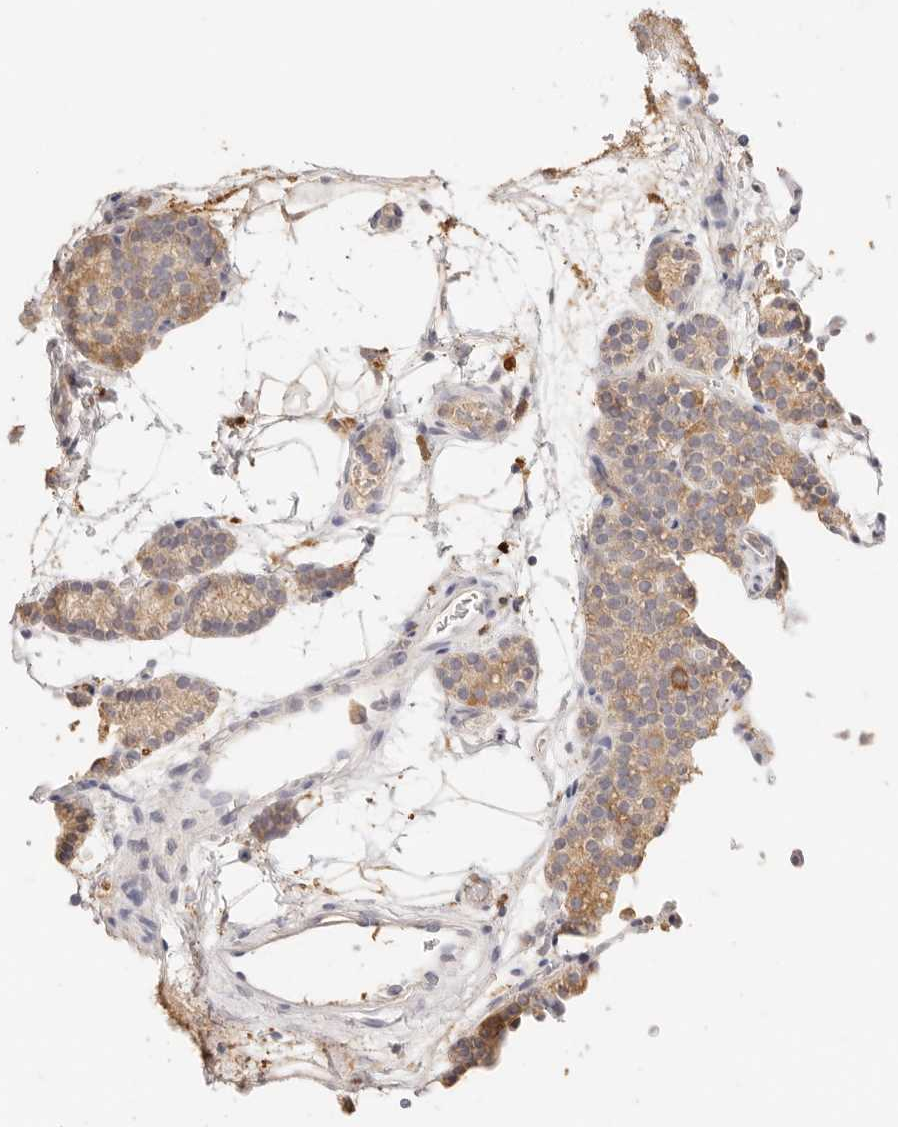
{"staining": {"intensity": "moderate", "quantity": ">75%", "location": "cytoplasmic/membranous"}, "tissue": "parathyroid gland", "cell_type": "Glandular cells", "image_type": "normal", "snomed": [{"axis": "morphology", "description": "Normal tissue, NOS"}, {"axis": "topography", "description": "Parathyroid gland"}], "caption": "A micrograph of human parathyroid gland stained for a protein displays moderate cytoplasmic/membranous brown staining in glandular cells. The staining is performed using DAB (3,3'-diaminobenzidine) brown chromogen to label protein expression. The nuclei are counter-stained blue using hematoxylin.", "gene": "HK2", "patient": {"sex": "female", "age": 64}}